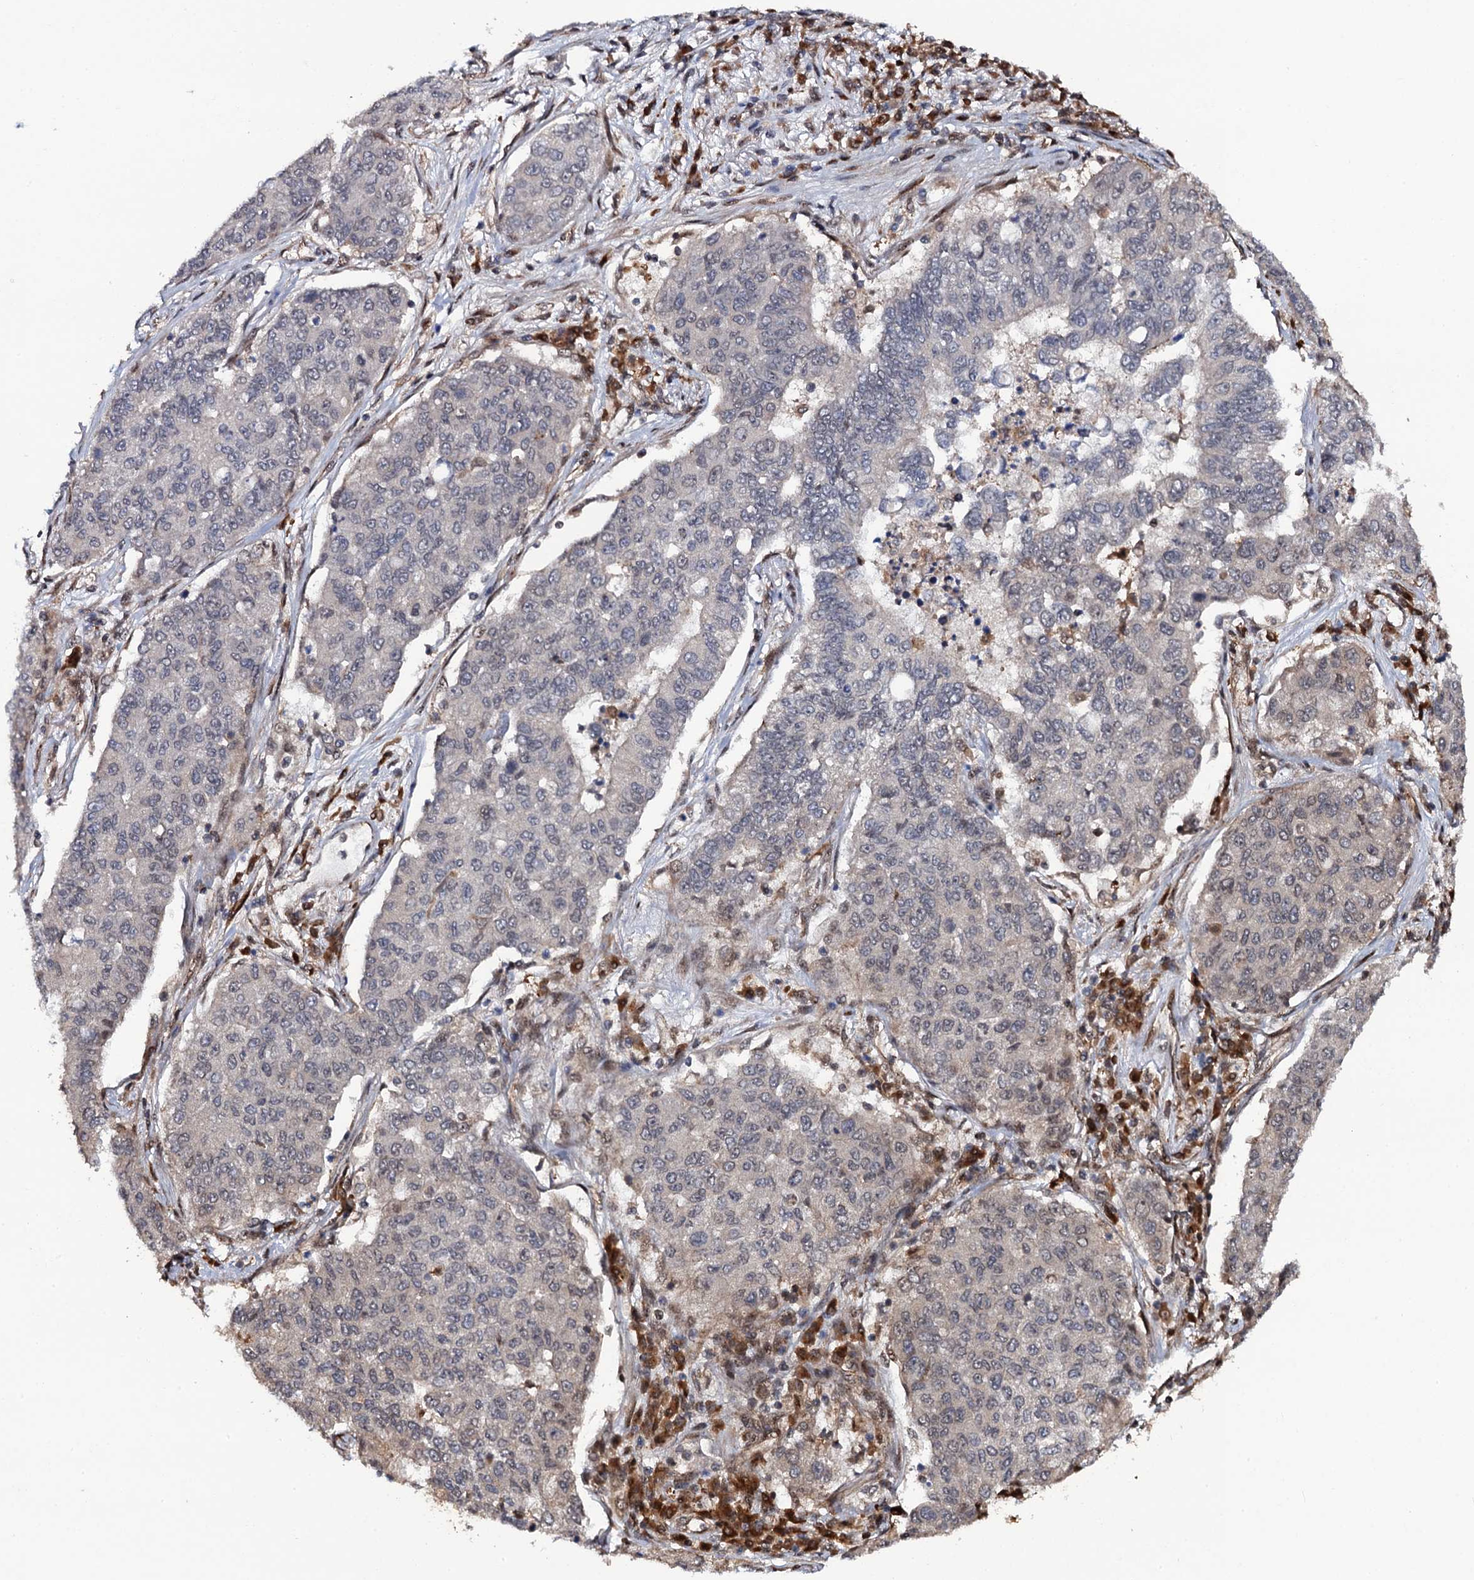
{"staining": {"intensity": "negative", "quantity": "none", "location": "none"}, "tissue": "lung cancer", "cell_type": "Tumor cells", "image_type": "cancer", "snomed": [{"axis": "morphology", "description": "Squamous cell carcinoma, NOS"}, {"axis": "topography", "description": "Lung"}], "caption": "Squamous cell carcinoma (lung) was stained to show a protein in brown. There is no significant staining in tumor cells.", "gene": "CDC23", "patient": {"sex": "male", "age": 74}}